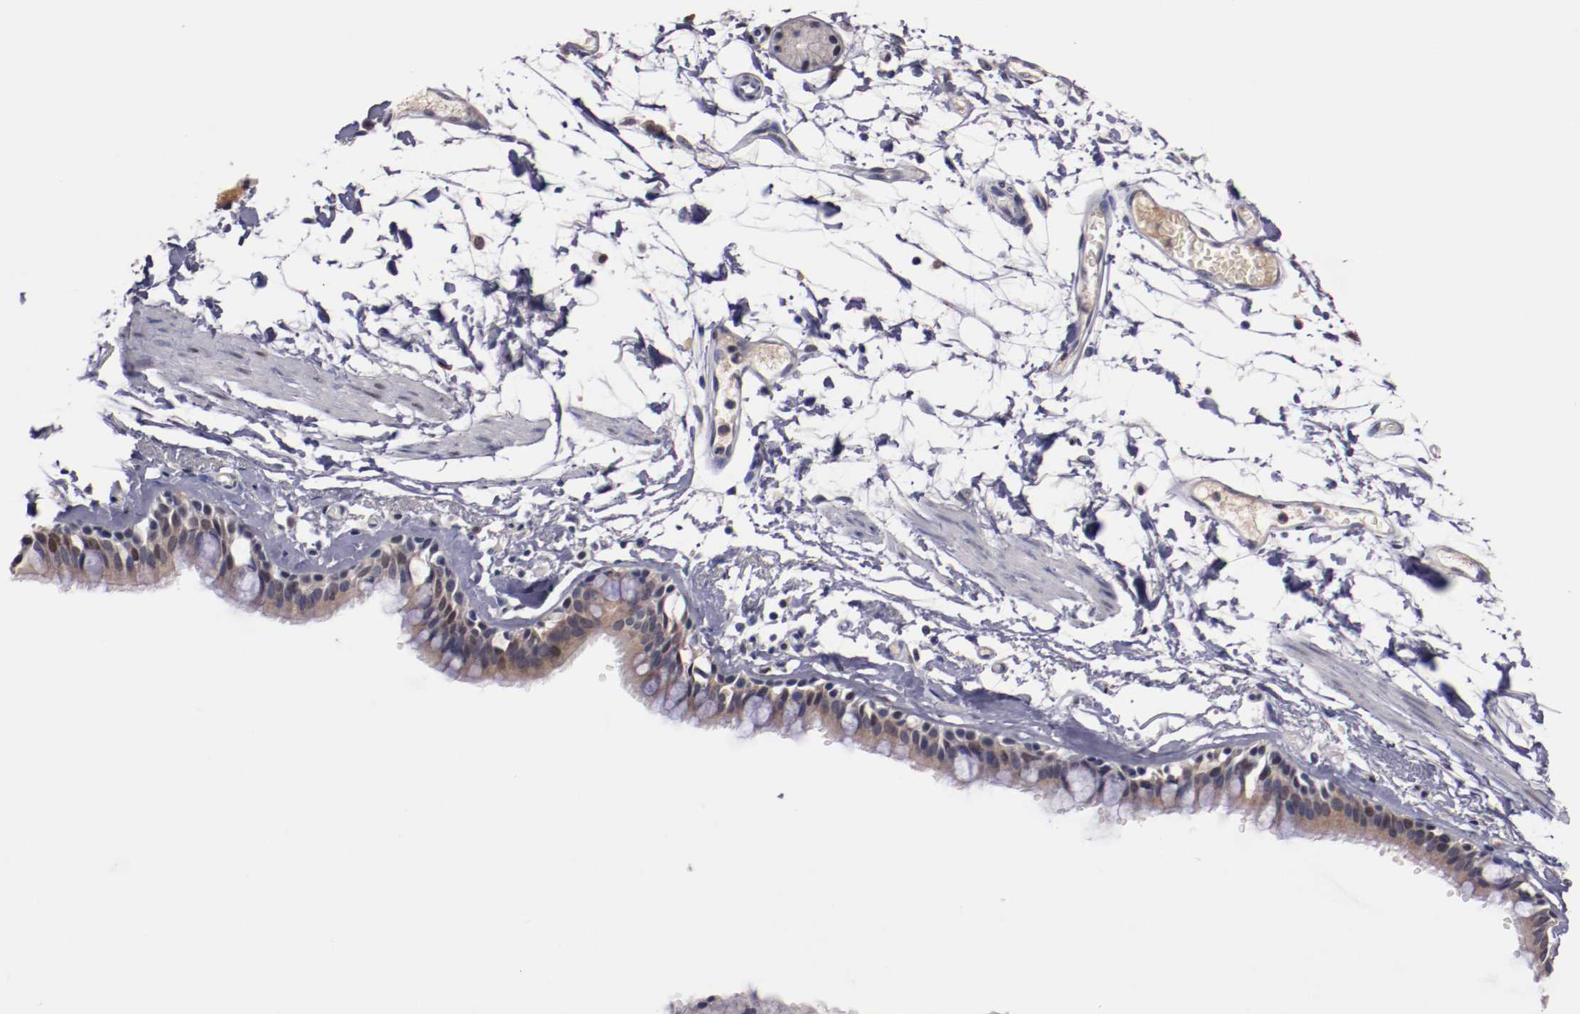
{"staining": {"intensity": "moderate", "quantity": "25%-75%", "location": "cytoplasmic/membranous,nuclear"}, "tissue": "bronchus", "cell_type": "Respiratory epithelial cells", "image_type": "normal", "snomed": [{"axis": "morphology", "description": "Normal tissue, NOS"}, {"axis": "topography", "description": "Bronchus"}, {"axis": "topography", "description": "Lung"}], "caption": "About 25%-75% of respiratory epithelial cells in benign human bronchus reveal moderate cytoplasmic/membranous,nuclear protein positivity as visualized by brown immunohistochemical staining.", "gene": "FAM81A", "patient": {"sex": "female", "age": 56}}